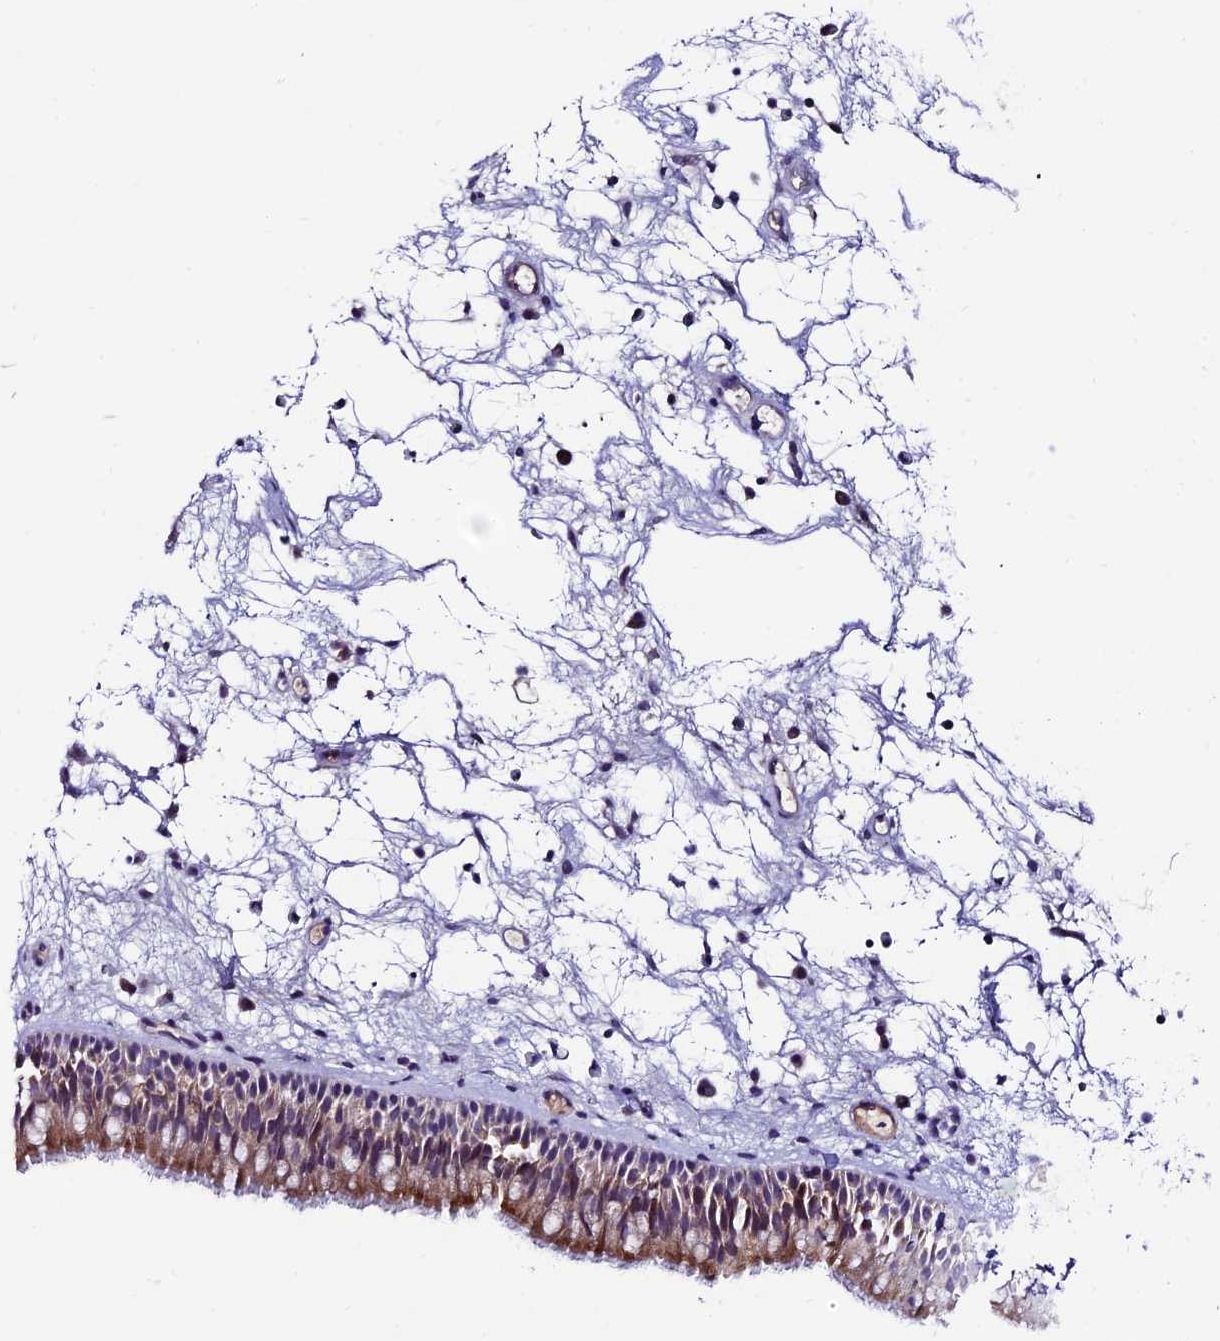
{"staining": {"intensity": "moderate", "quantity": "25%-75%", "location": "cytoplasmic/membranous"}, "tissue": "nasopharynx", "cell_type": "Respiratory epithelial cells", "image_type": "normal", "snomed": [{"axis": "morphology", "description": "Normal tissue, NOS"}, {"axis": "morphology", "description": "Inflammation, NOS"}, {"axis": "morphology", "description": "Malignant melanoma, Metastatic site"}, {"axis": "topography", "description": "Nasopharynx"}], "caption": "Protein staining by IHC exhibits moderate cytoplasmic/membranous staining in about 25%-75% of respiratory epithelial cells in unremarkable nasopharynx.", "gene": "SLC10A1", "patient": {"sex": "male", "age": 70}}